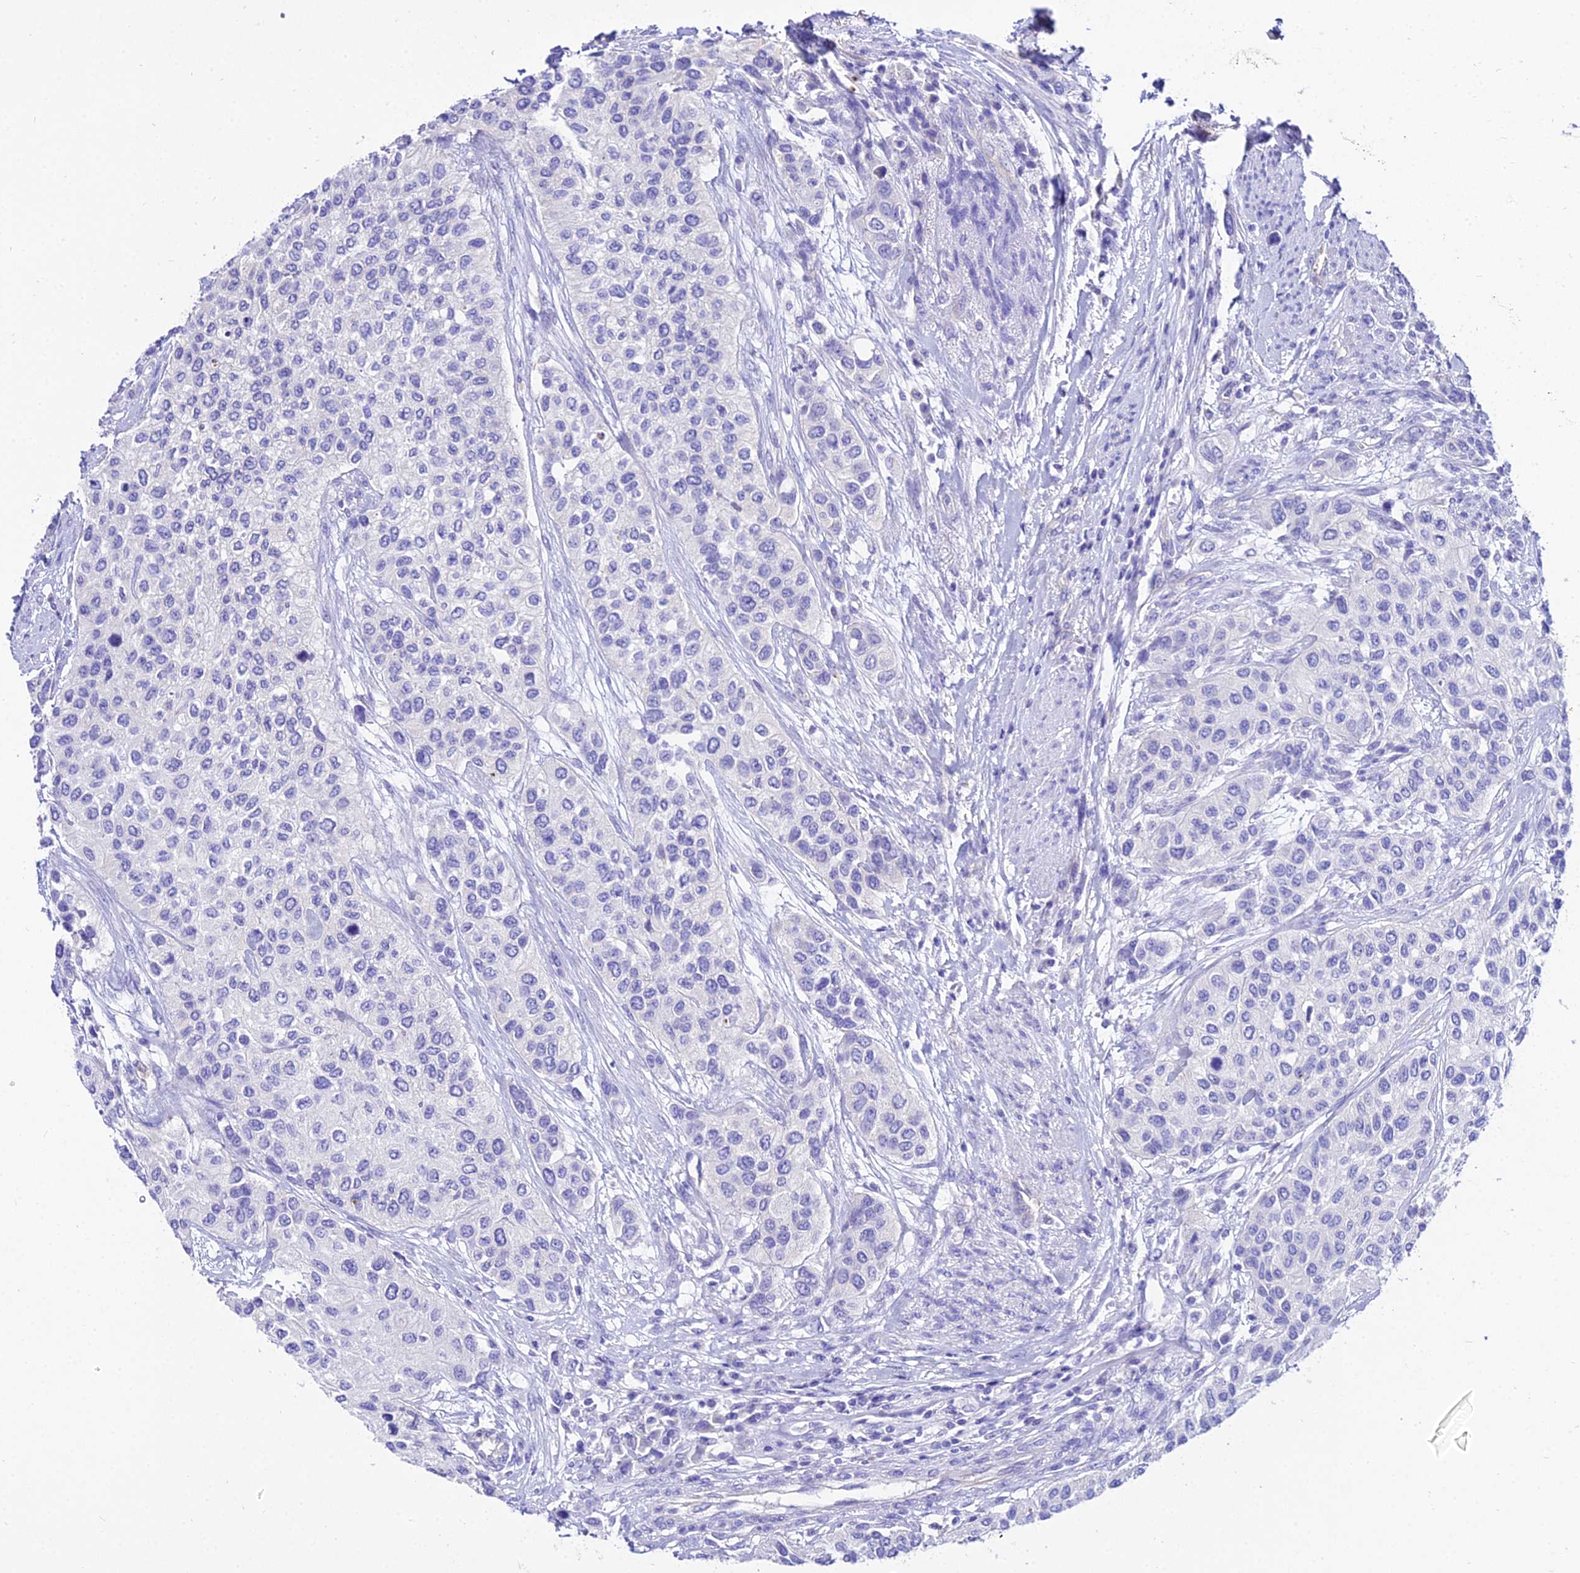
{"staining": {"intensity": "weak", "quantity": "<25%", "location": "cytoplasmic/membranous"}, "tissue": "urothelial cancer", "cell_type": "Tumor cells", "image_type": "cancer", "snomed": [{"axis": "morphology", "description": "Normal tissue, NOS"}, {"axis": "morphology", "description": "Urothelial carcinoma, High grade"}, {"axis": "topography", "description": "Vascular tissue"}, {"axis": "topography", "description": "Urinary bladder"}], "caption": "There is no significant positivity in tumor cells of urothelial cancer.", "gene": "TUBA3D", "patient": {"sex": "female", "age": 56}}